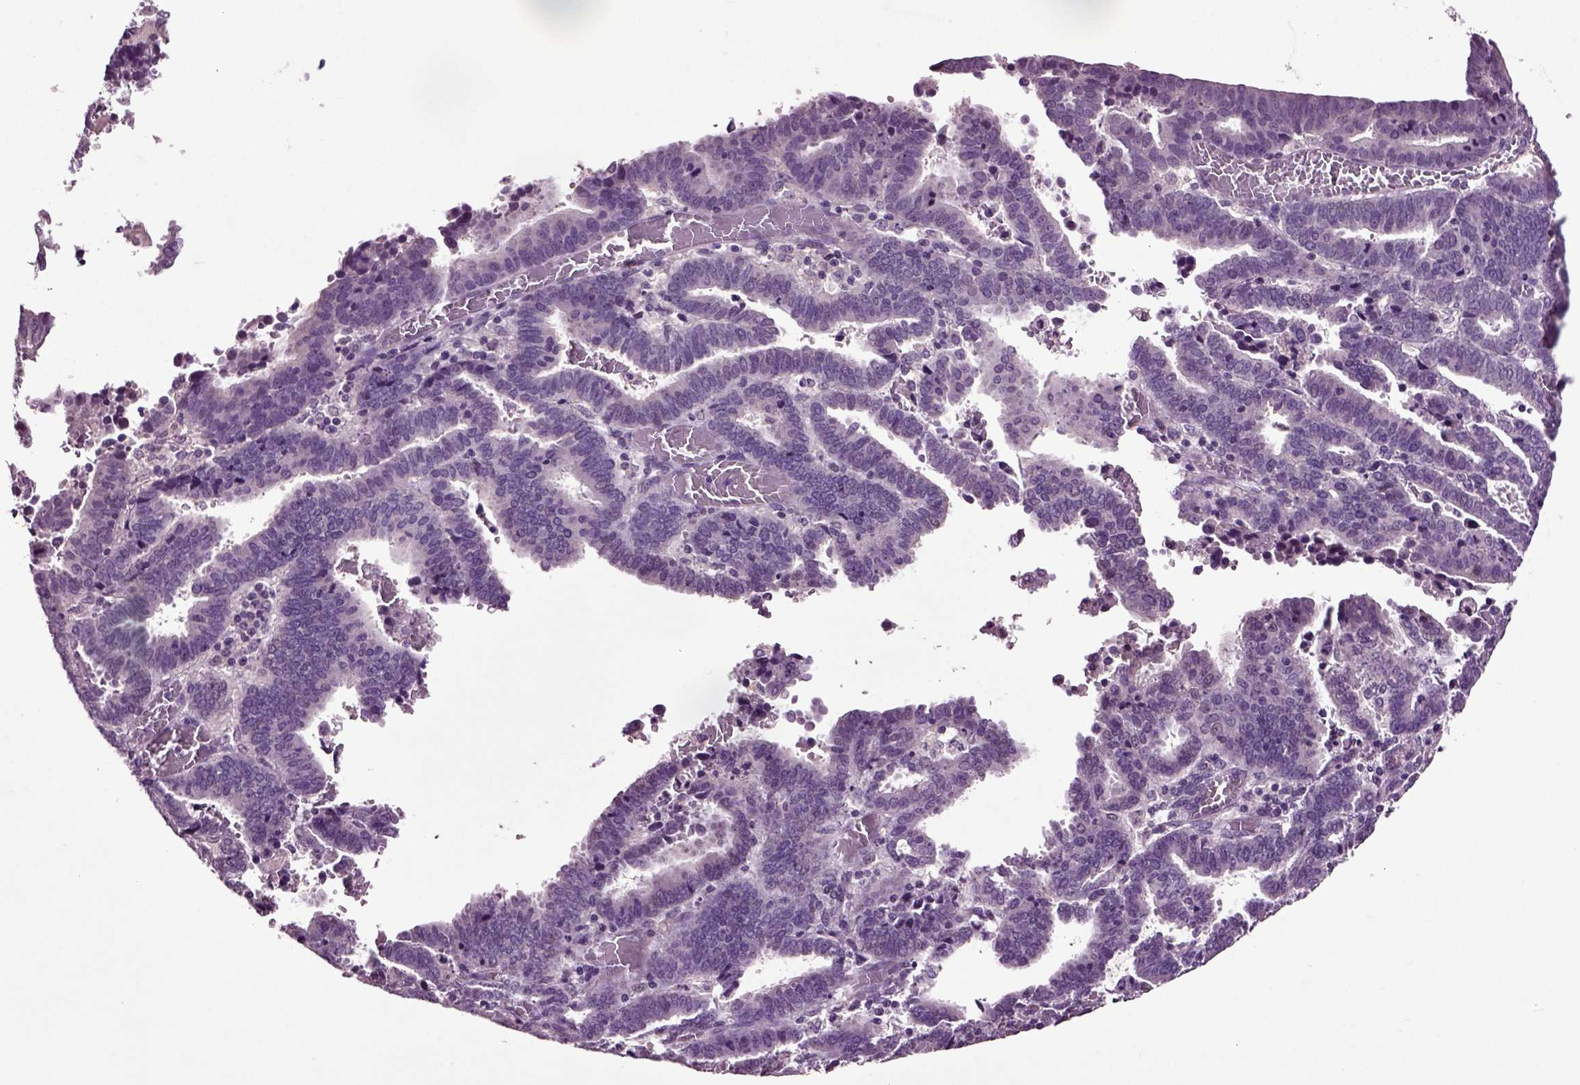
{"staining": {"intensity": "negative", "quantity": "none", "location": "none"}, "tissue": "endometrial cancer", "cell_type": "Tumor cells", "image_type": "cancer", "snomed": [{"axis": "morphology", "description": "Adenocarcinoma, NOS"}, {"axis": "topography", "description": "Uterus"}], "caption": "DAB immunohistochemical staining of human adenocarcinoma (endometrial) shows no significant expression in tumor cells.", "gene": "CRHR1", "patient": {"sex": "female", "age": 83}}